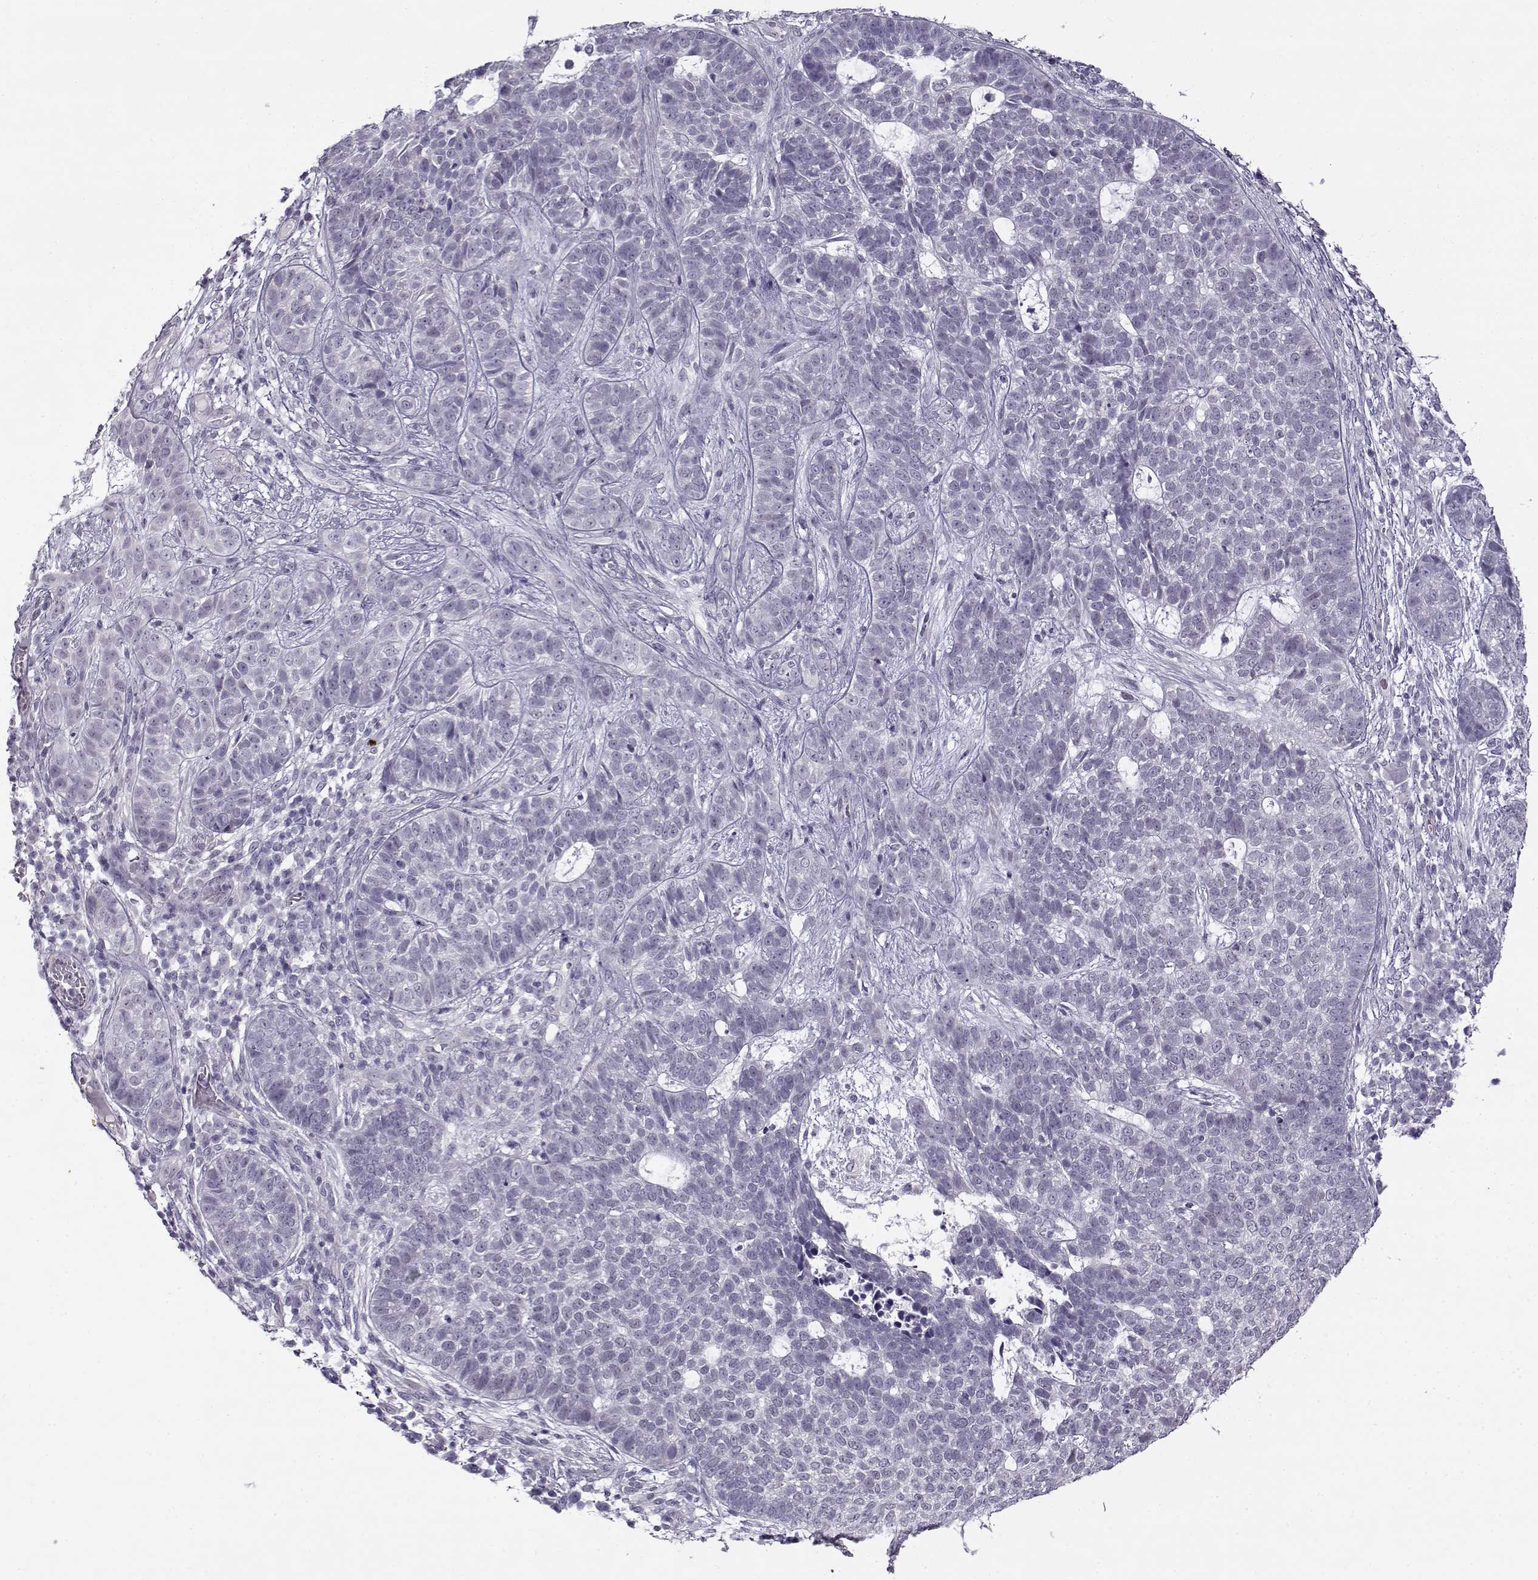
{"staining": {"intensity": "negative", "quantity": "none", "location": "none"}, "tissue": "skin cancer", "cell_type": "Tumor cells", "image_type": "cancer", "snomed": [{"axis": "morphology", "description": "Basal cell carcinoma"}, {"axis": "topography", "description": "Skin"}], "caption": "There is no significant expression in tumor cells of basal cell carcinoma (skin).", "gene": "TEX55", "patient": {"sex": "female", "age": 69}}